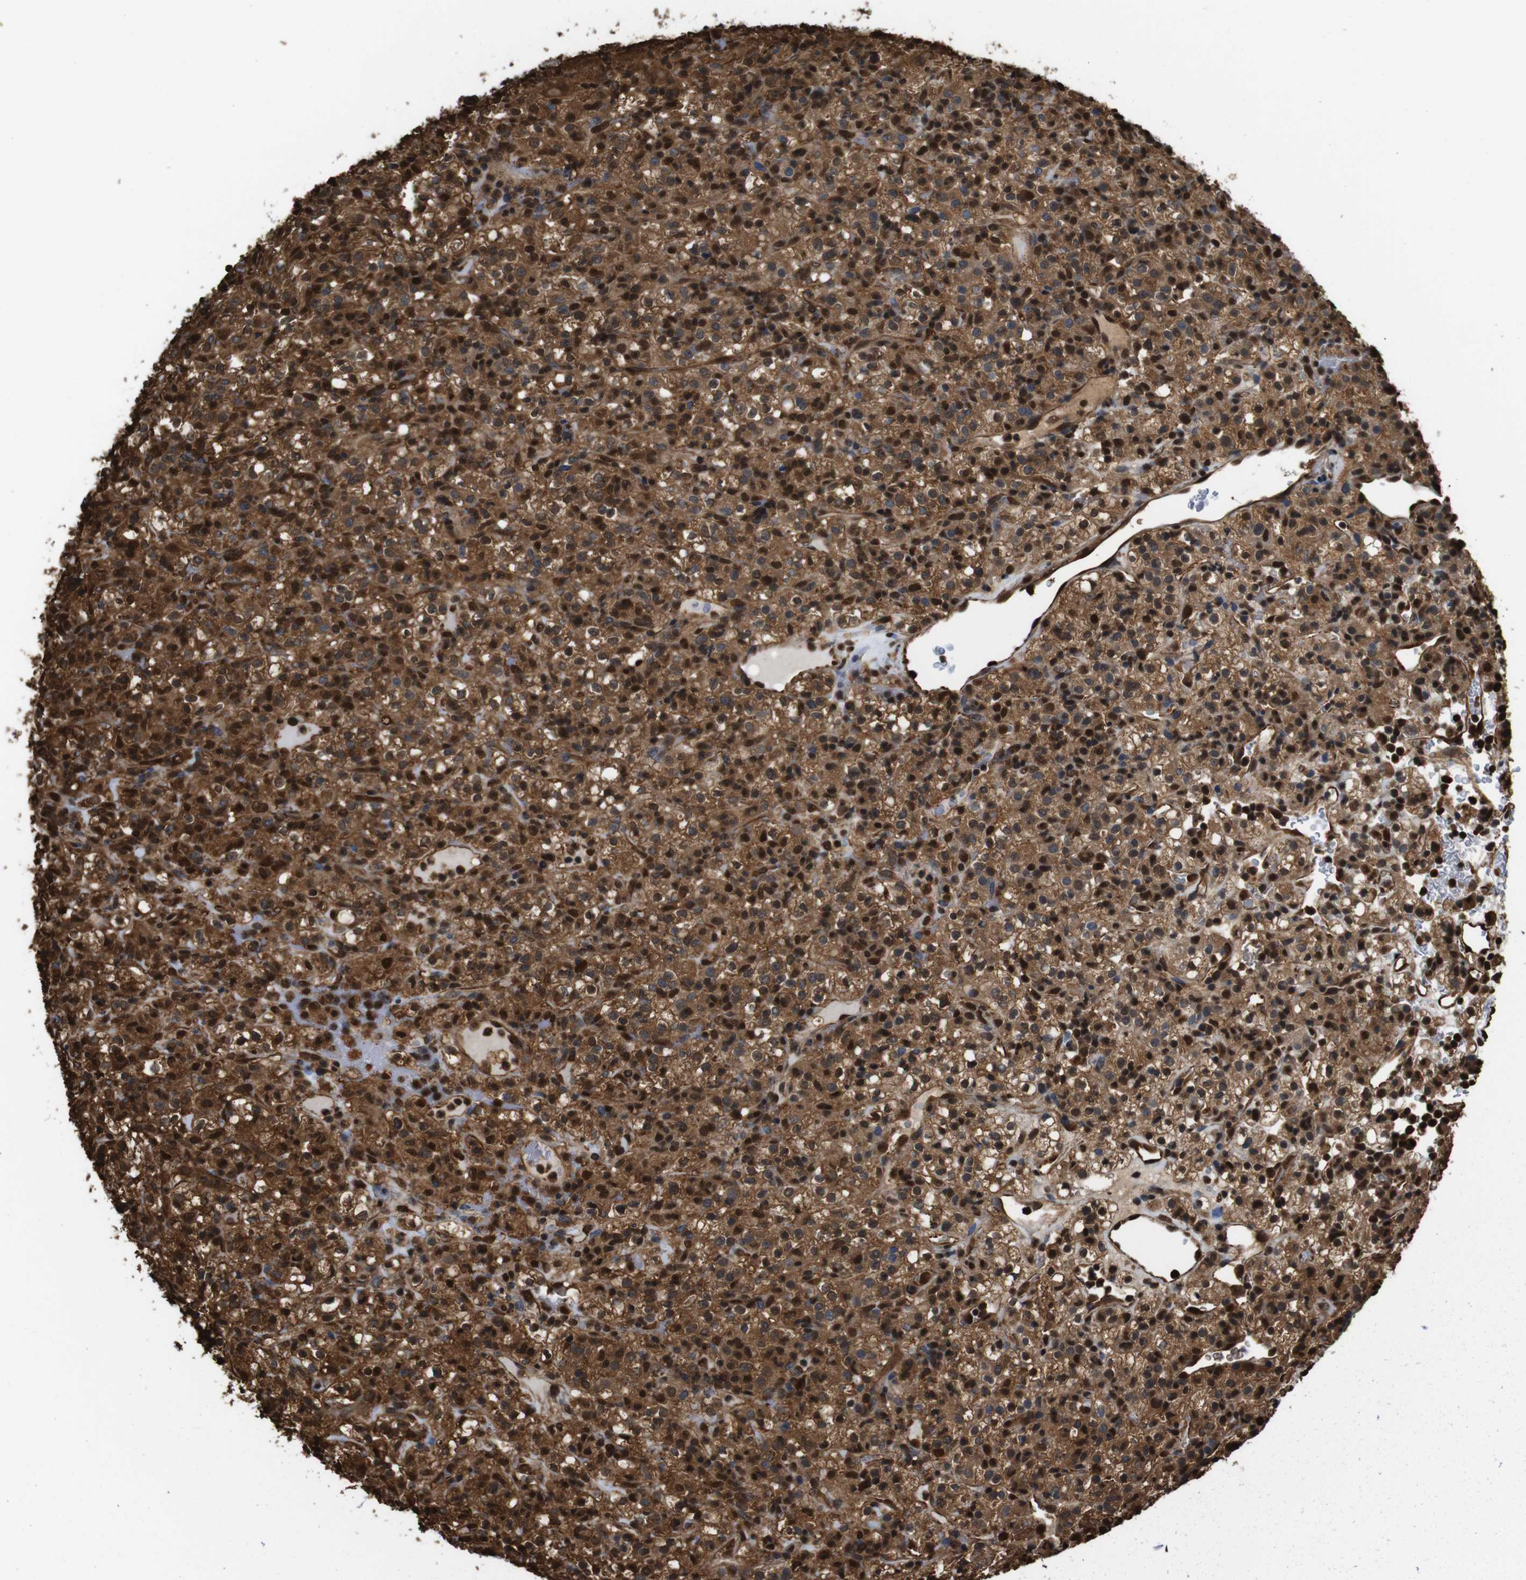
{"staining": {"intensity": "strong", "quantity": ">75%", "location": "cytoplasmic/membranous,nuclear"}, "tissue": "renal cancer", "cell_type": "Tumor cells", "image_type": "cancer", "snomed": [{"axis": "morphology", "description": "Normal tissue, NOS"}, {"axis": "morphology", "description": "Adenocarcinoma, NOS"}, {"axis": "topography", "description": "Kidney"}], "caption": "Strong cytoplasmic/membranous and nuclear positivity for a protein is identified in approximately >75% of tumor cells of renal cancer (adenocarcinoma) using IHC.", "gene": "VCP", "patient": {"sex": "female", "age": 72}}